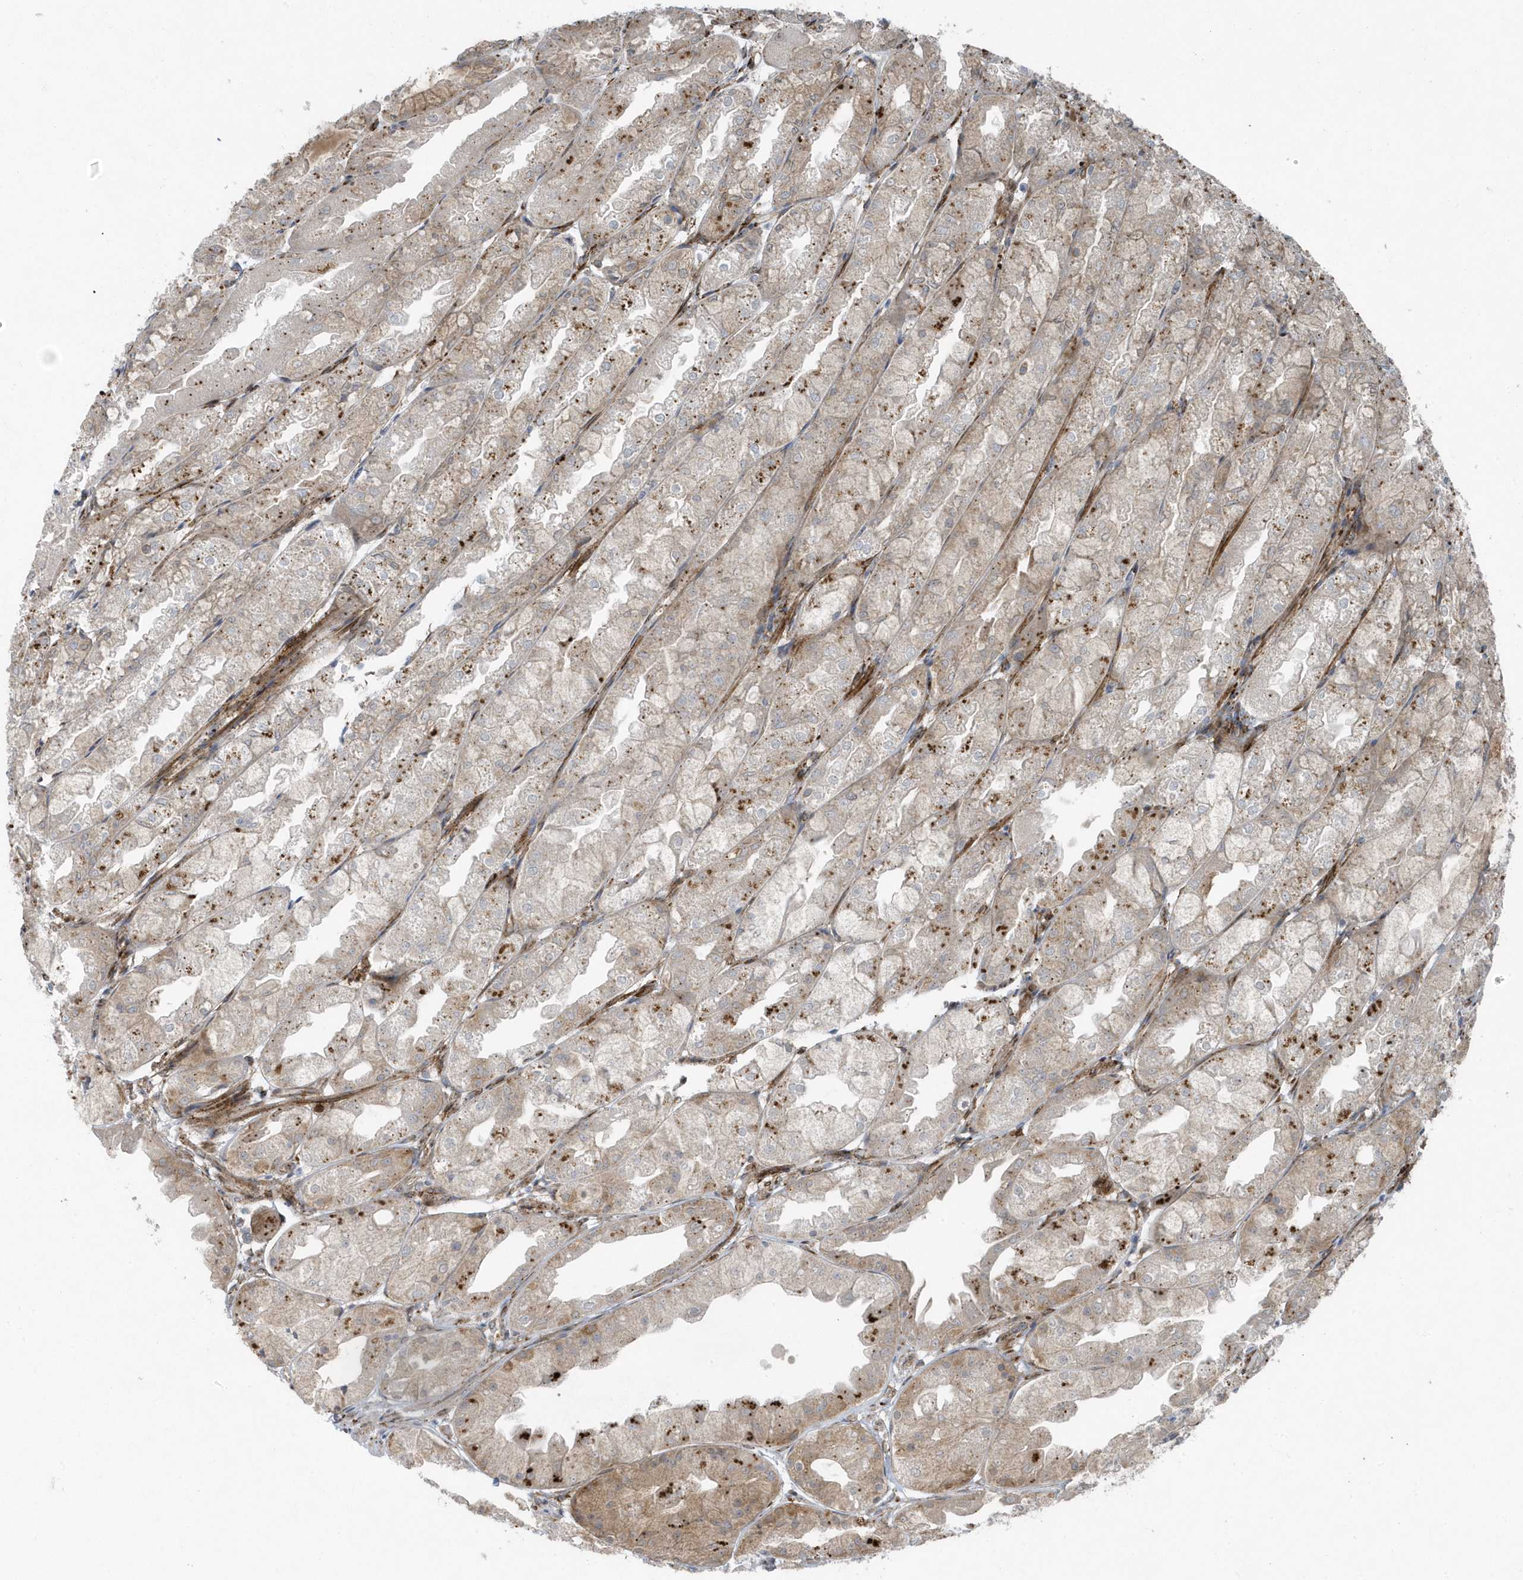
{"staining": {"intensity": "moderate", "quantity": "25%-75%", "location": "cytoplasmic/membranous"}, "tissue": "stomach", "cell_type": "Glandular cells", "image_type": "normal", "snomed": [{"axis": "morphology", "description": "Normal tissue, NOS"}, {"axis": "topography", "description": "Stomach, upper"}], "caption": "Approximately 25%-75% of glandular cells in normal stomach demonstrate moderate cytoplasmic/membranous protein expression as visualized by brown immunohistochemical staining.", "gene": "FAM98A", "patient": {"sex": "male", "age": 47}}